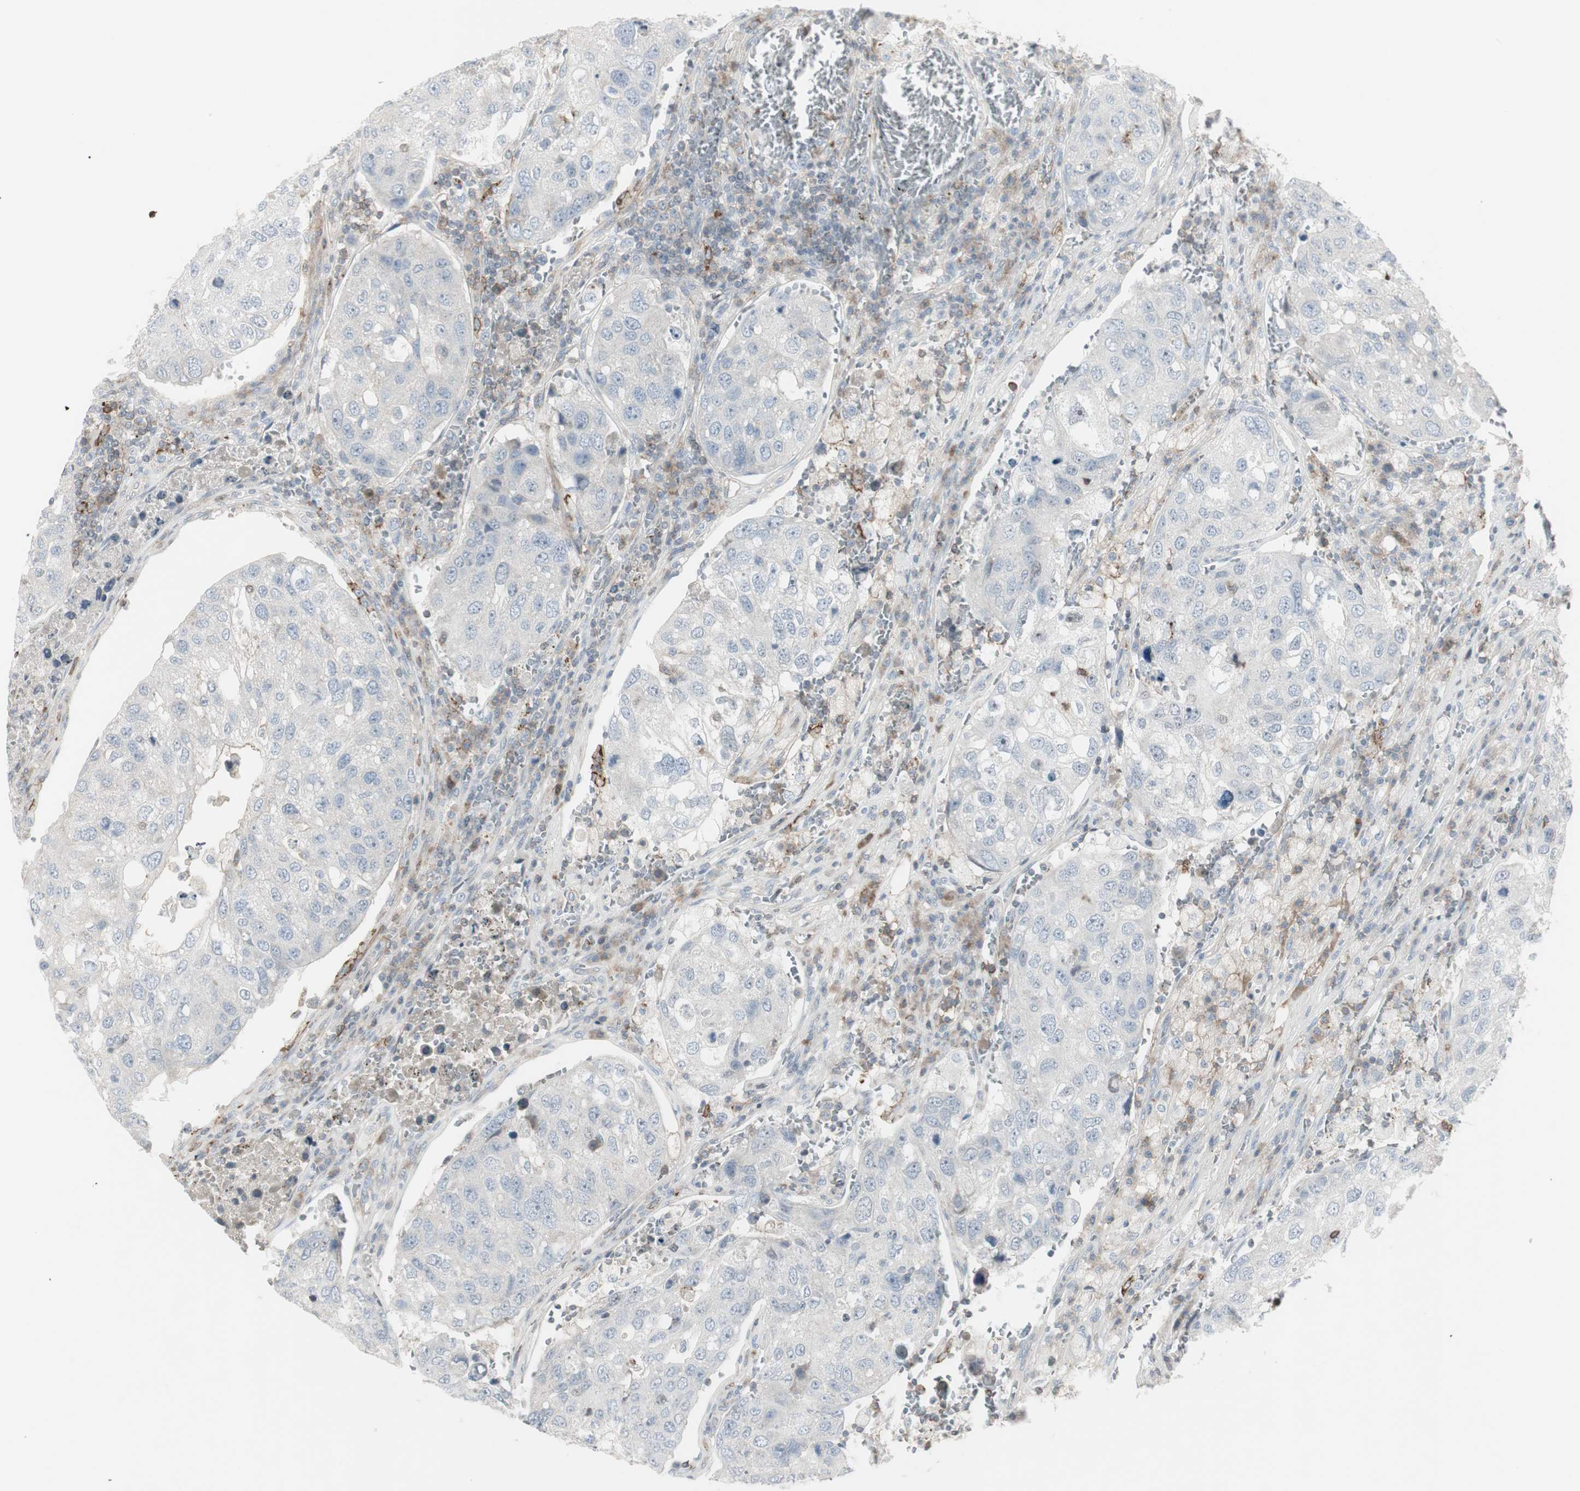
{"staining": {"intensity": "negative", "quantity": "none", "location": "none"}, "tissue": "urothelial cancer", "cell_type": "Tumor cells", "image_type": "cancer", "snomed": [{"axis": "morphology", "description": "Urothelial carcinoma, High grade"}, {"axis": "topography", "description": "Lymph node"}, {"axis": "topography", "description": "Urinary bladder"}], "caption": "An immunohistochemistry (IHC) micrograph of urothelial carcinoma (high-grade) is shown. There is no staining in tumor cells of urothelial carcinoma (high-grade).", "gene": "MAP4K4", "patient": {"sex": "male", "age": 51}}